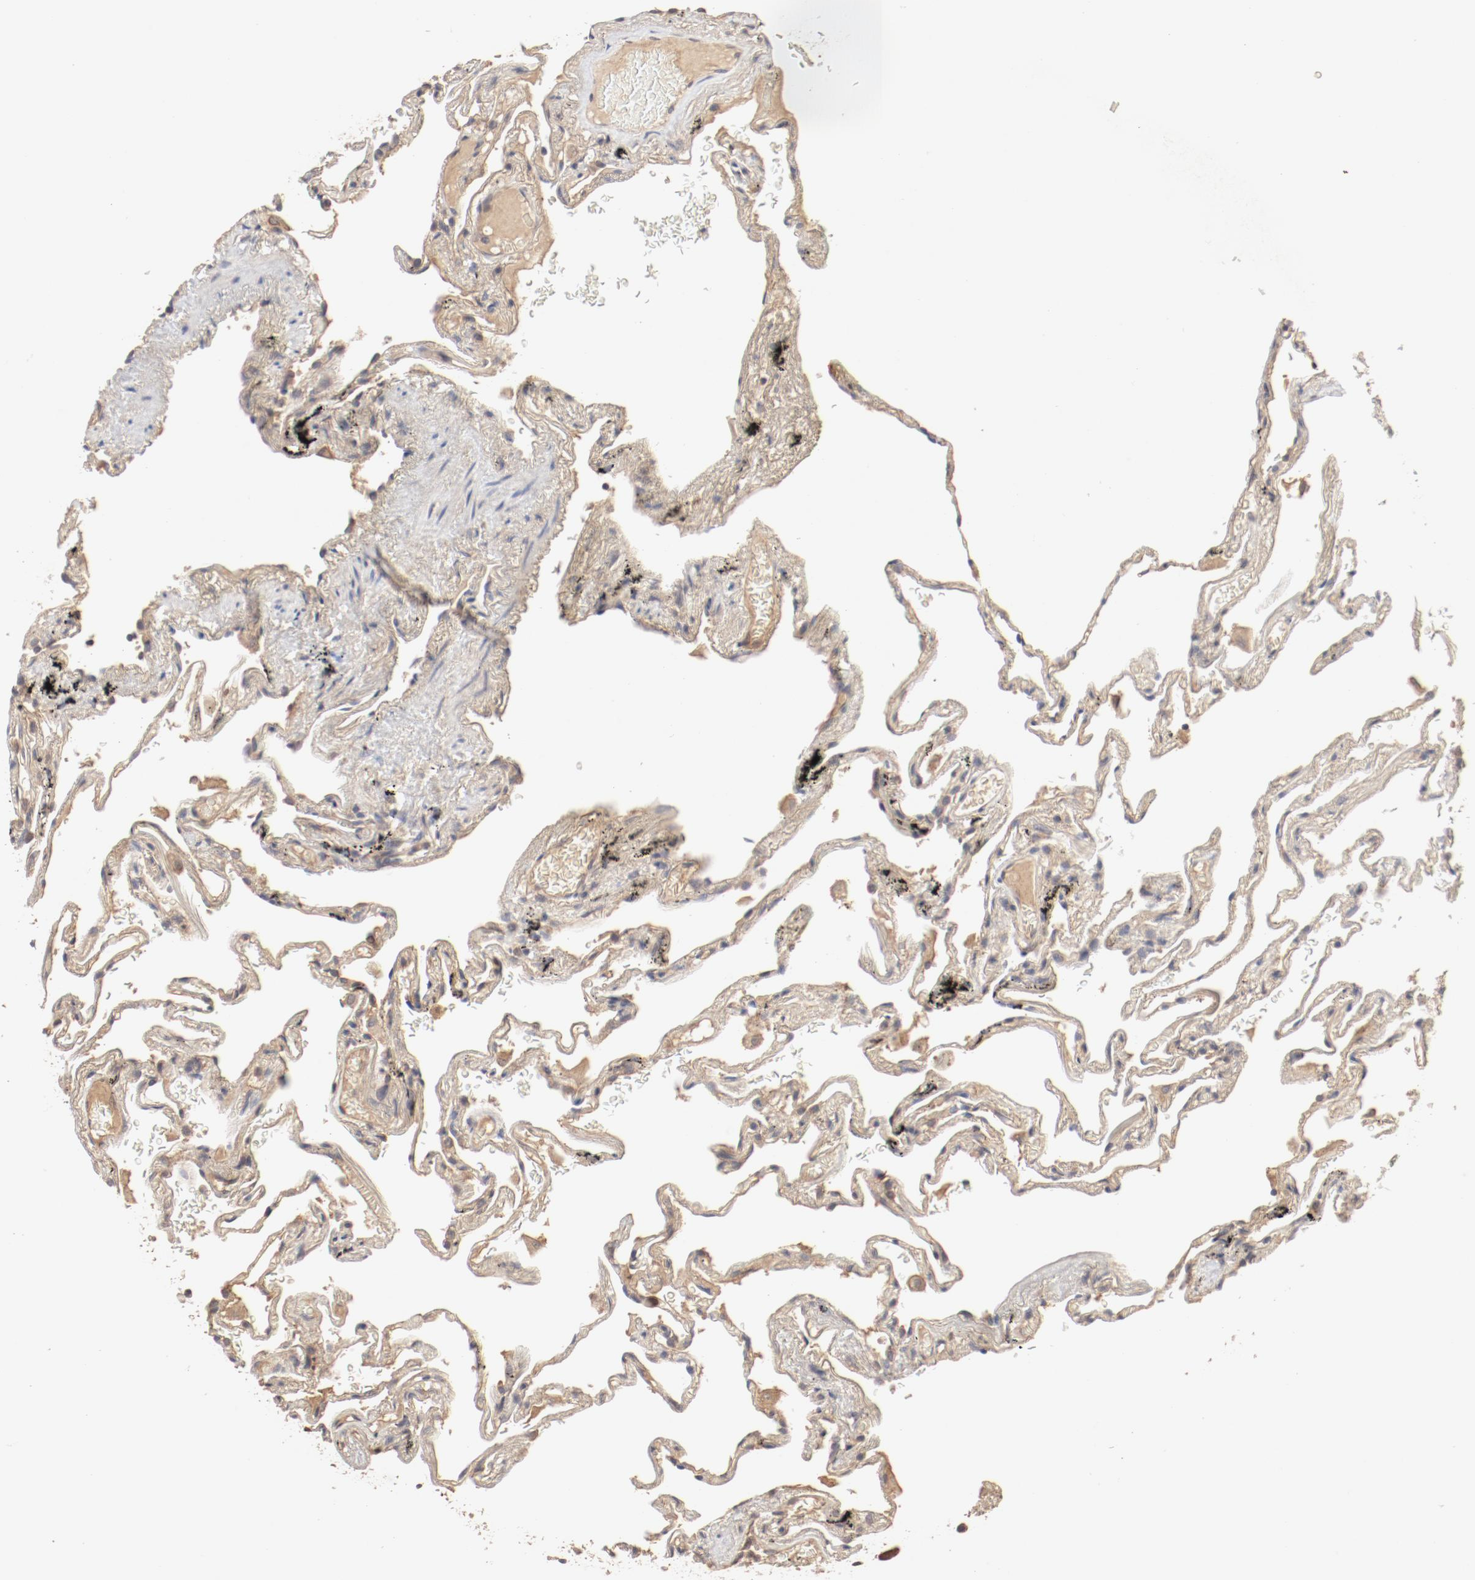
{"staining": {"intensity": "moderate", "quantity": ">75%", "location": "cytoplasmic/membranous"}, "tissue": "lung", "cell_type": "Alveolar cells", "image_type": "normal", "snomed": [{"axis": "morphology", "description": "Normal tissue, NOS"}, {"axis": "morphology", "description": "Inflammation, NOS"}, {"axis": "topography", "description": "Lung"}], "caption": "A brown stain labels moderate cytoplasmic/membranous expression of a protein in alveolar cells of benign lung.", "gene": "IL3RA", "patient": {"sex": "male", "age": 69}}